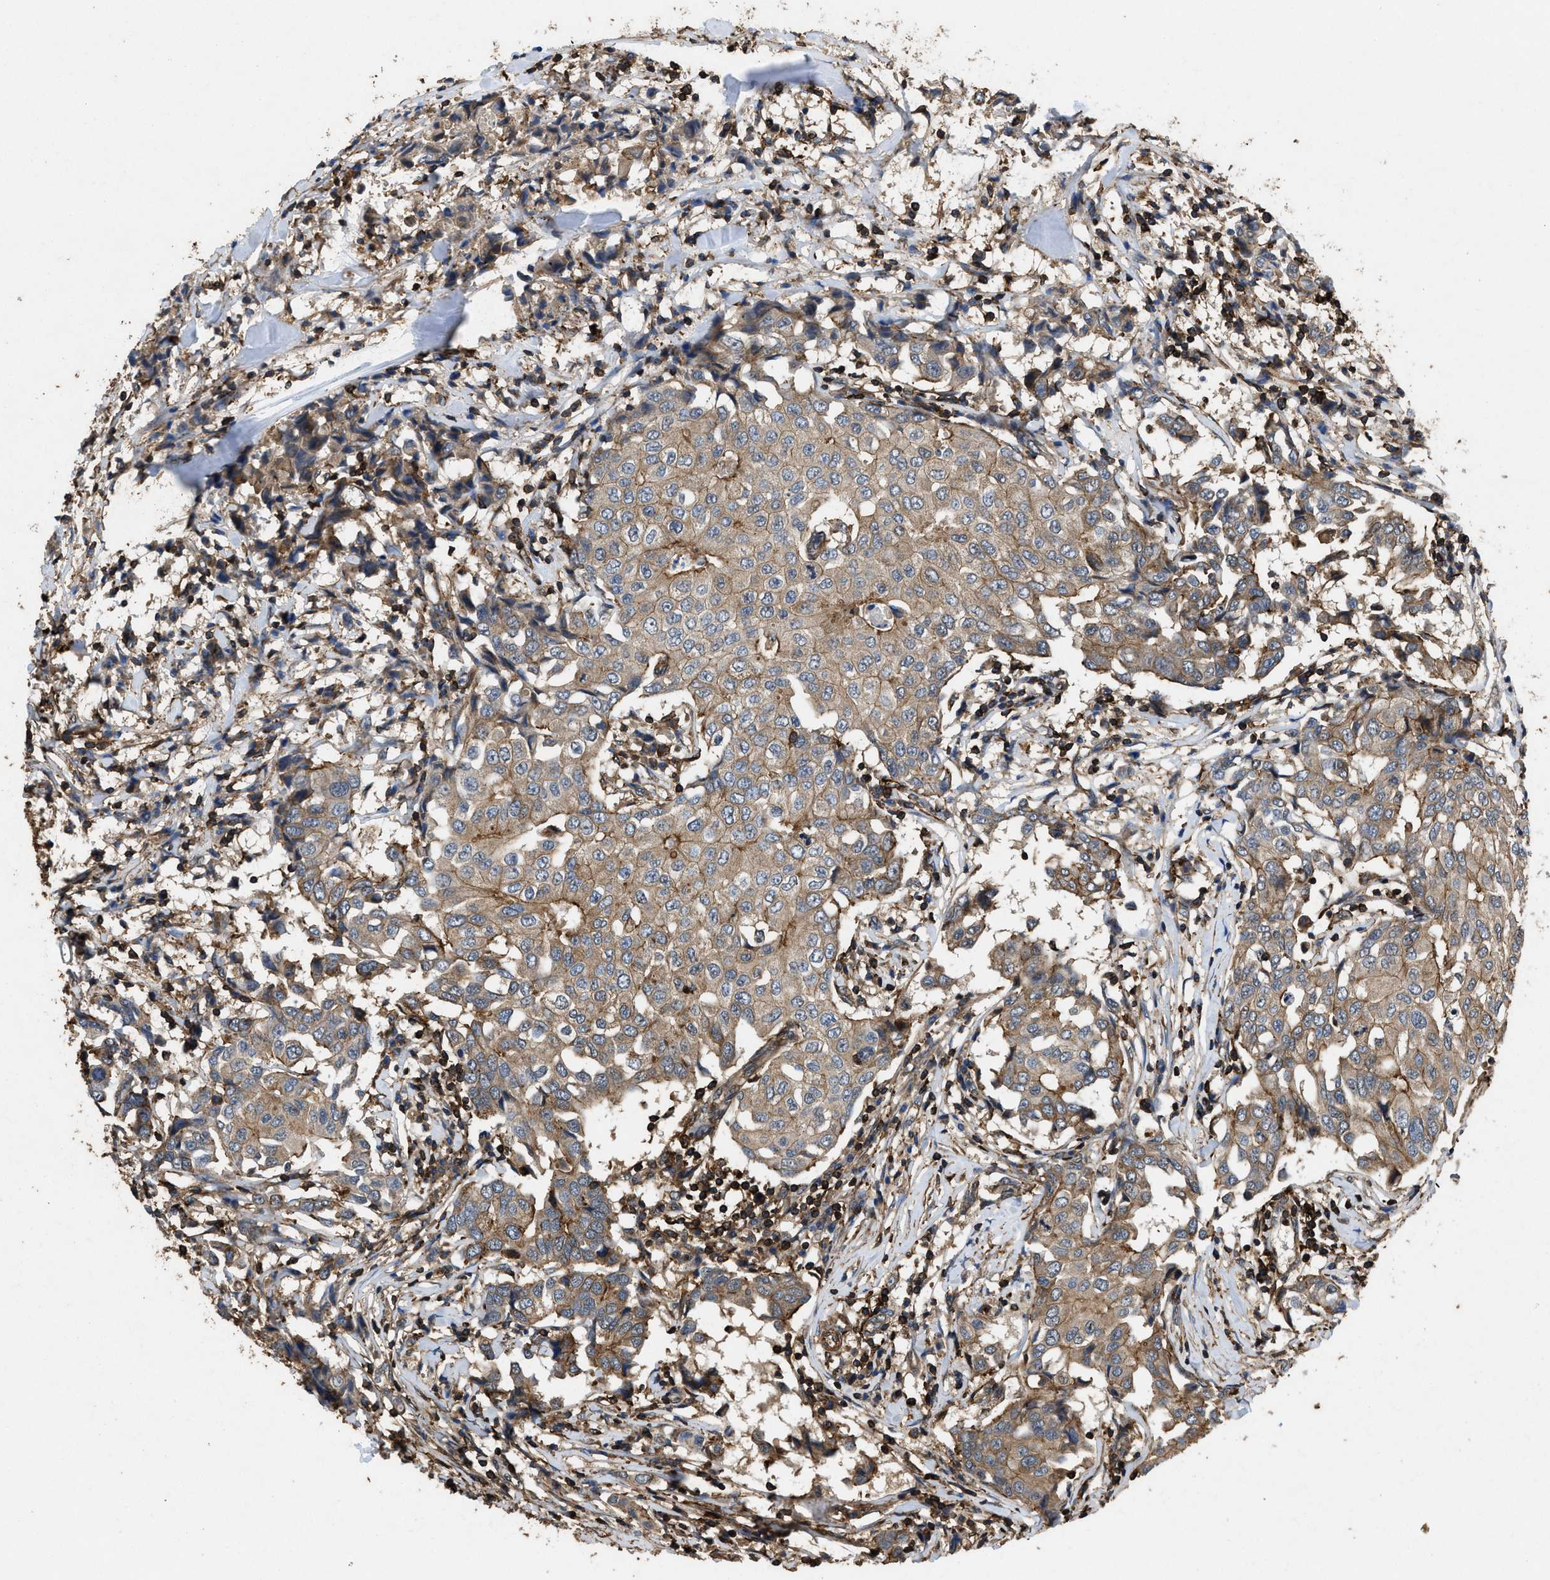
{"staining": {"intensity": "moderate", "quantity": ">75%", "location": "cytoplasmic/membranous"}, "tissue": "breast cancer", "cell_type": "Tumor cells", "image_type": "cancer", "snomed": [{"axis": "morphology", "description": "Duct carcinoma"}, {"axis": "topography", "description": "Breast"}], "caption": "High-power microscopy captured an IHC histopathology image of breast infiltrating ductal carcinoma, revealing moderate cytoplasmic/membranous expression in approximately >75% of tumor cells.", "gene": "LINGO2", "patient": {"sex": "female", "age": 80}}